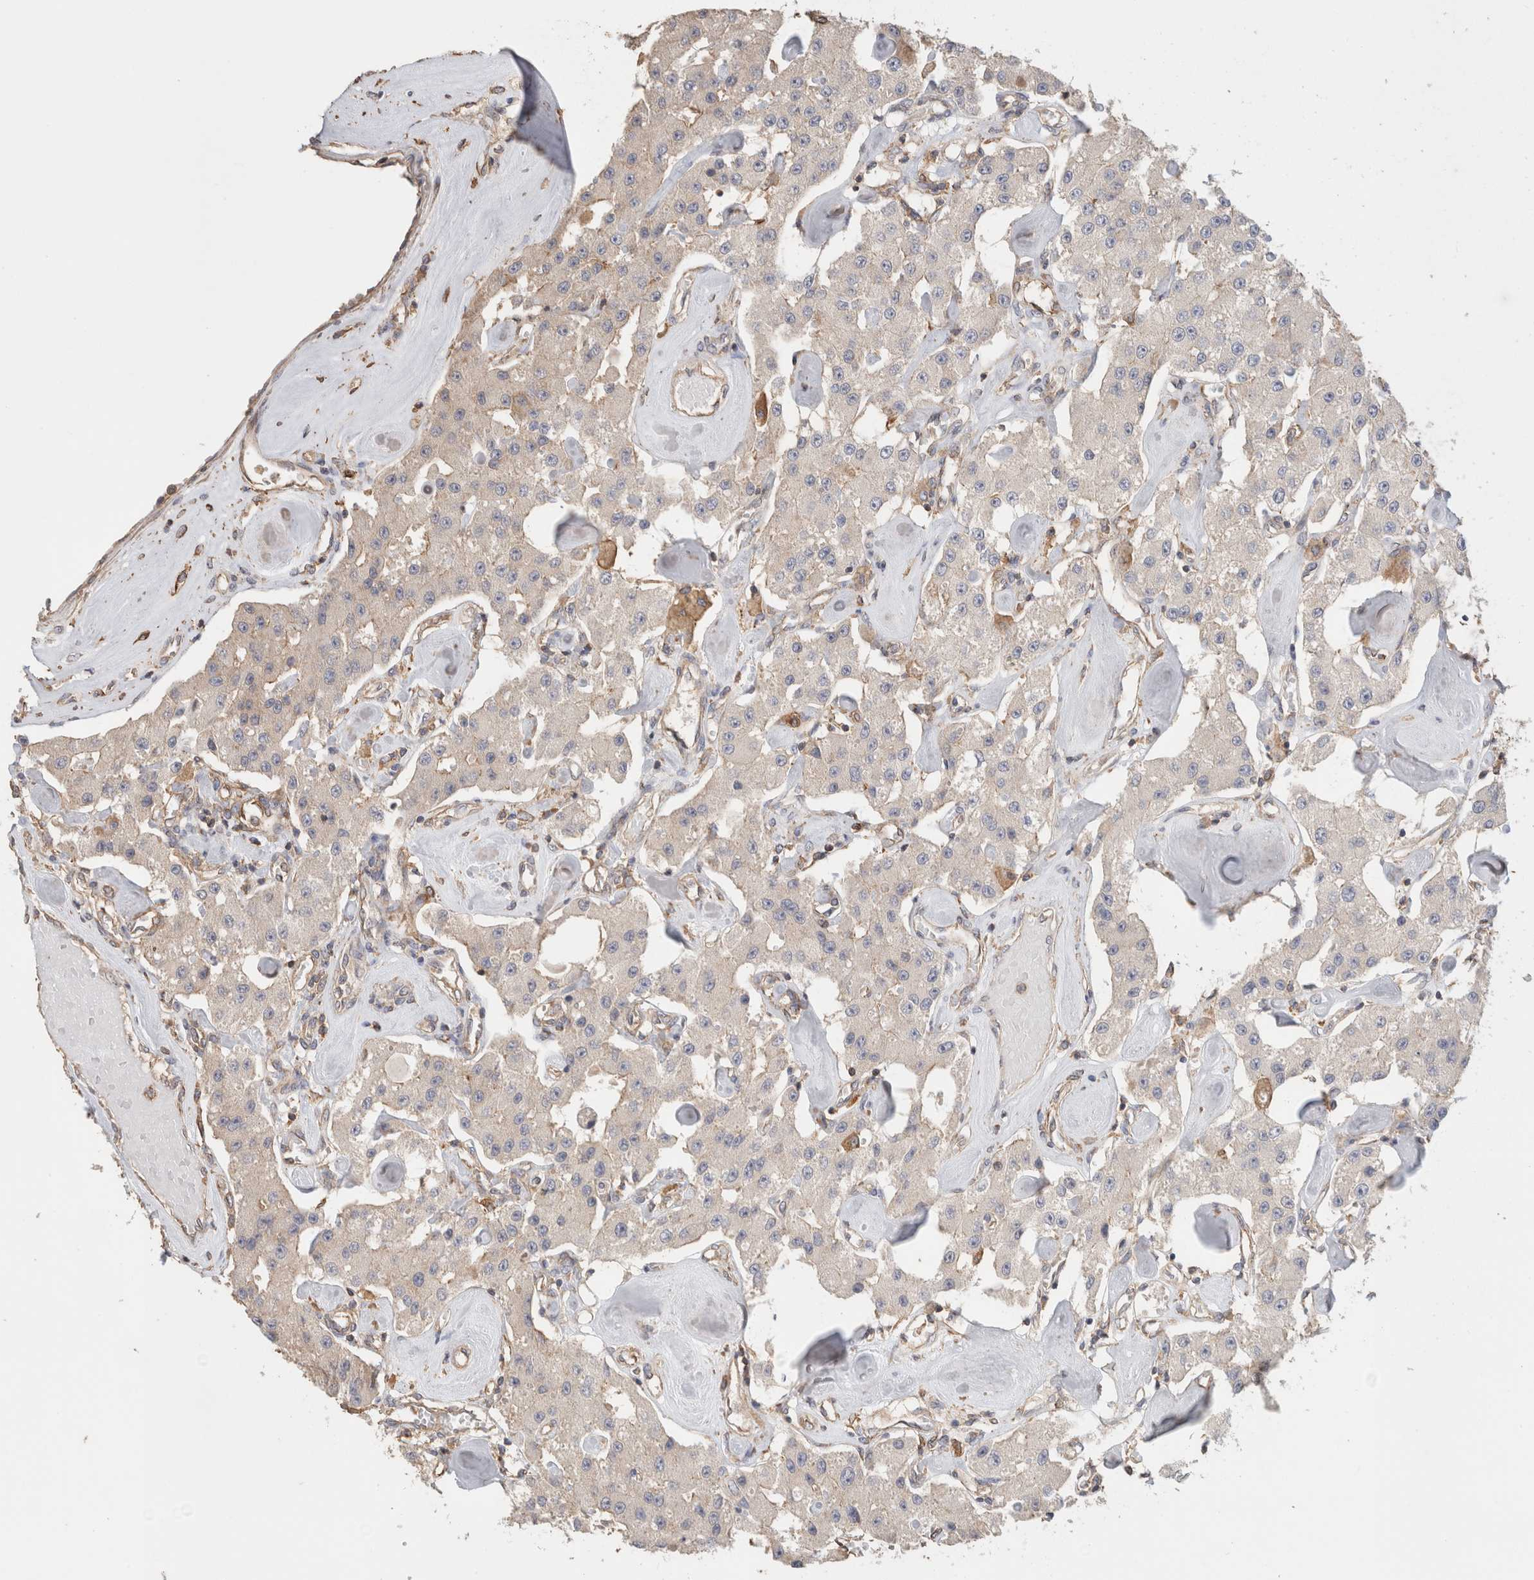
{"staining": {"intensity": "negative", "quantity": "none", "location": "none"}, "tissue": "carcinoid", "cell_type": "Tumor cells", "image_type": "cancer", "snomed": [{"axis": "morphology", "description": "Carcinoid, malignant, NOS"}, {"axis": "topography", "description": "Pancreas"}], "caption": "The photomicrograph reveals no significant expression in tumor cells of carcinoid. (Stains: DAB (3,3'-diaminobenzidine) immunohistochemistry with hematoxylin counter stain, Microscopy: brightfield microscopy at high magnification).", "gene": "CFAP418", "patient": {"sex": "male", "age": 41}}